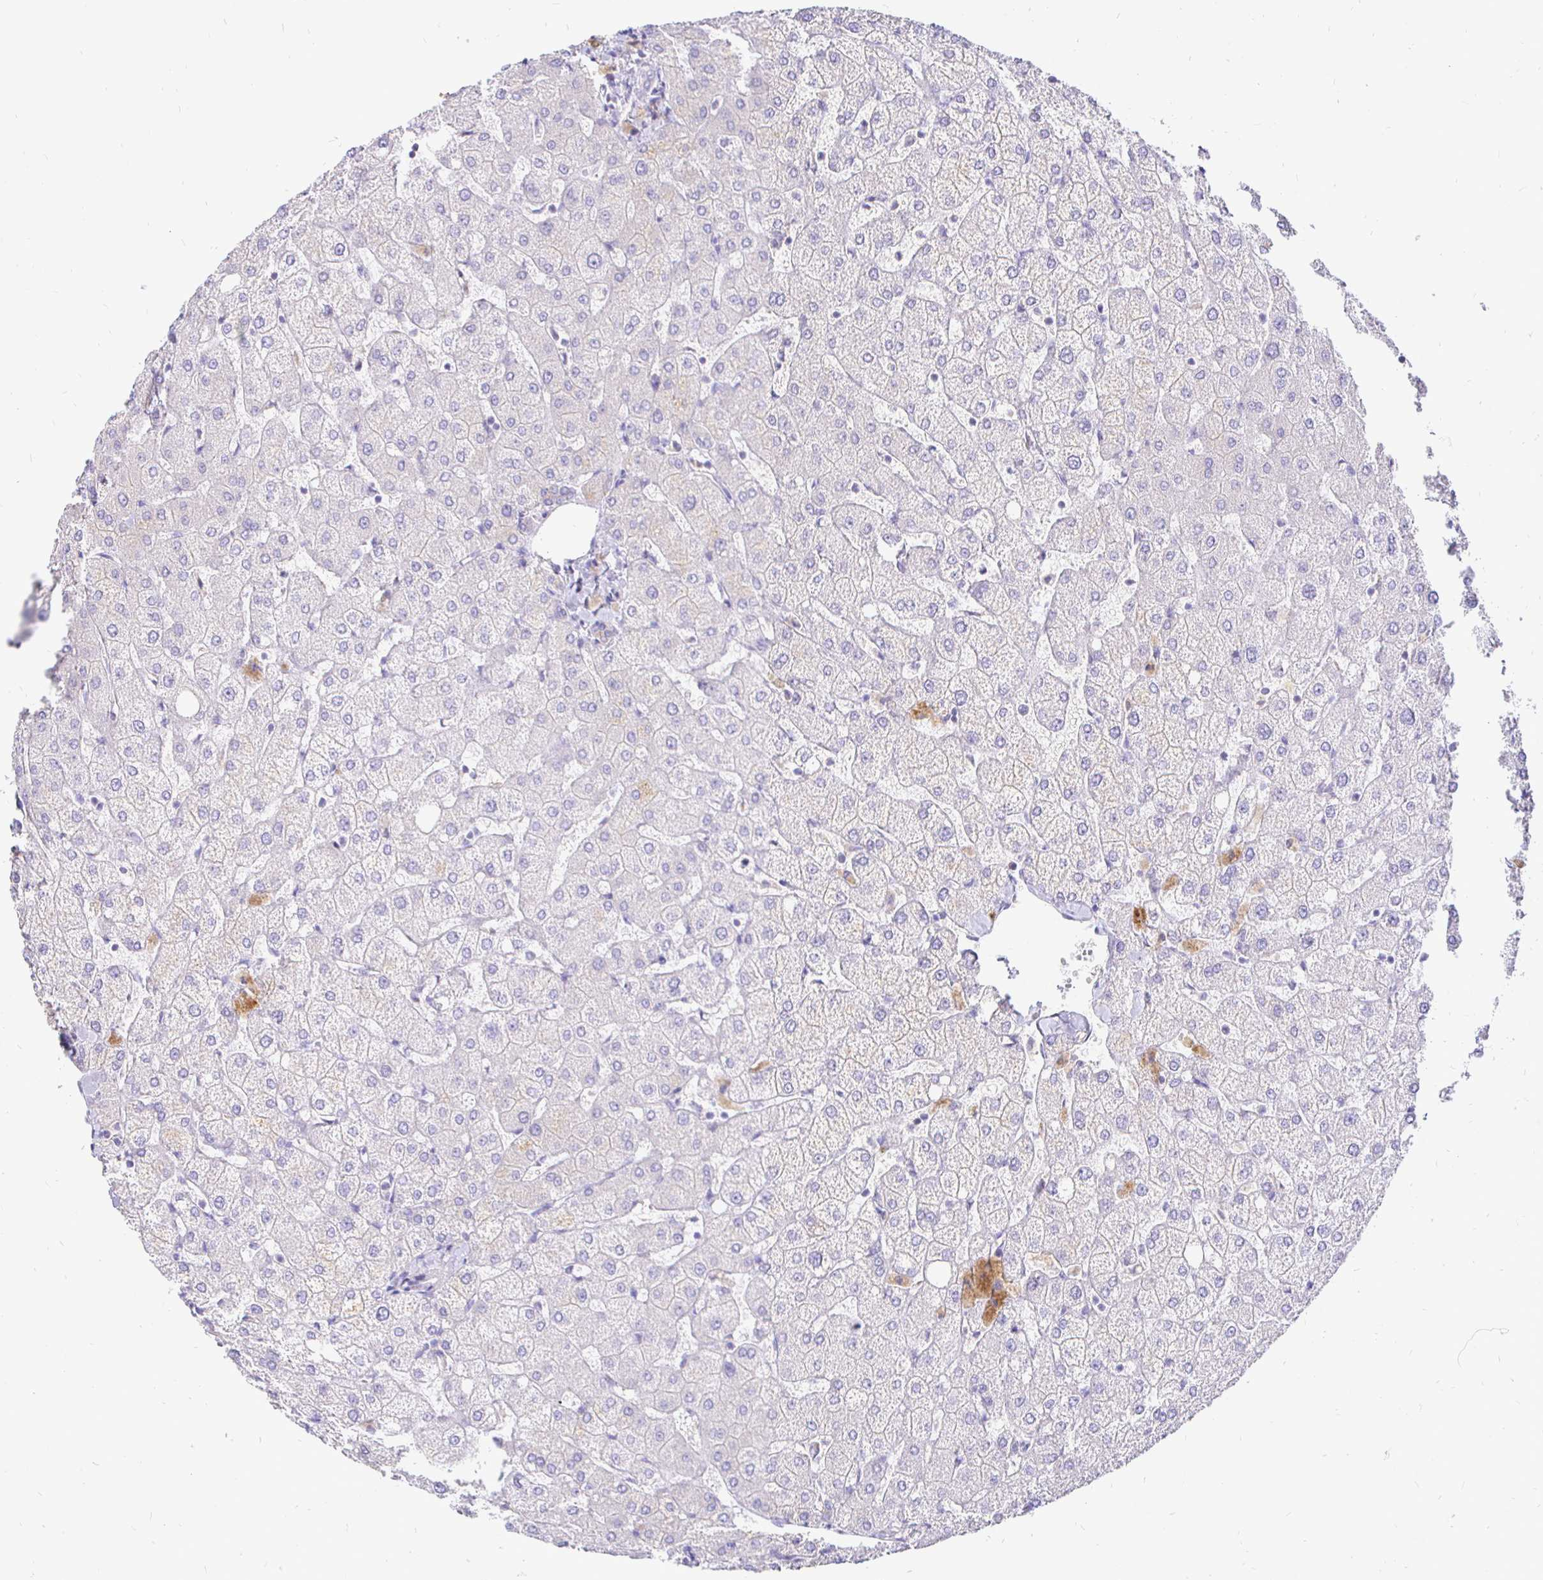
{"staining": {"intensity": "negative", "quantity": "none", "location": "none"}, "tissue": "liver", "cell_type": "Cholangiocytes", "image_type": "normal", "snomed": [{"axis": "morphology", "description": "Normal tissue, NOS"}, {"axis": "topography", "description": "Liver"}], "caption": "An immunohistochemistry (IHC) photomicrograph of benign liver is shown. There is no staining in cholangiocytes of liver. (DAB (3,3'-diaminobenzidine) immunohistochemistry, high magnification).", "gene": "NECAB1", "patient": {"sex": "female", "age": 54}}